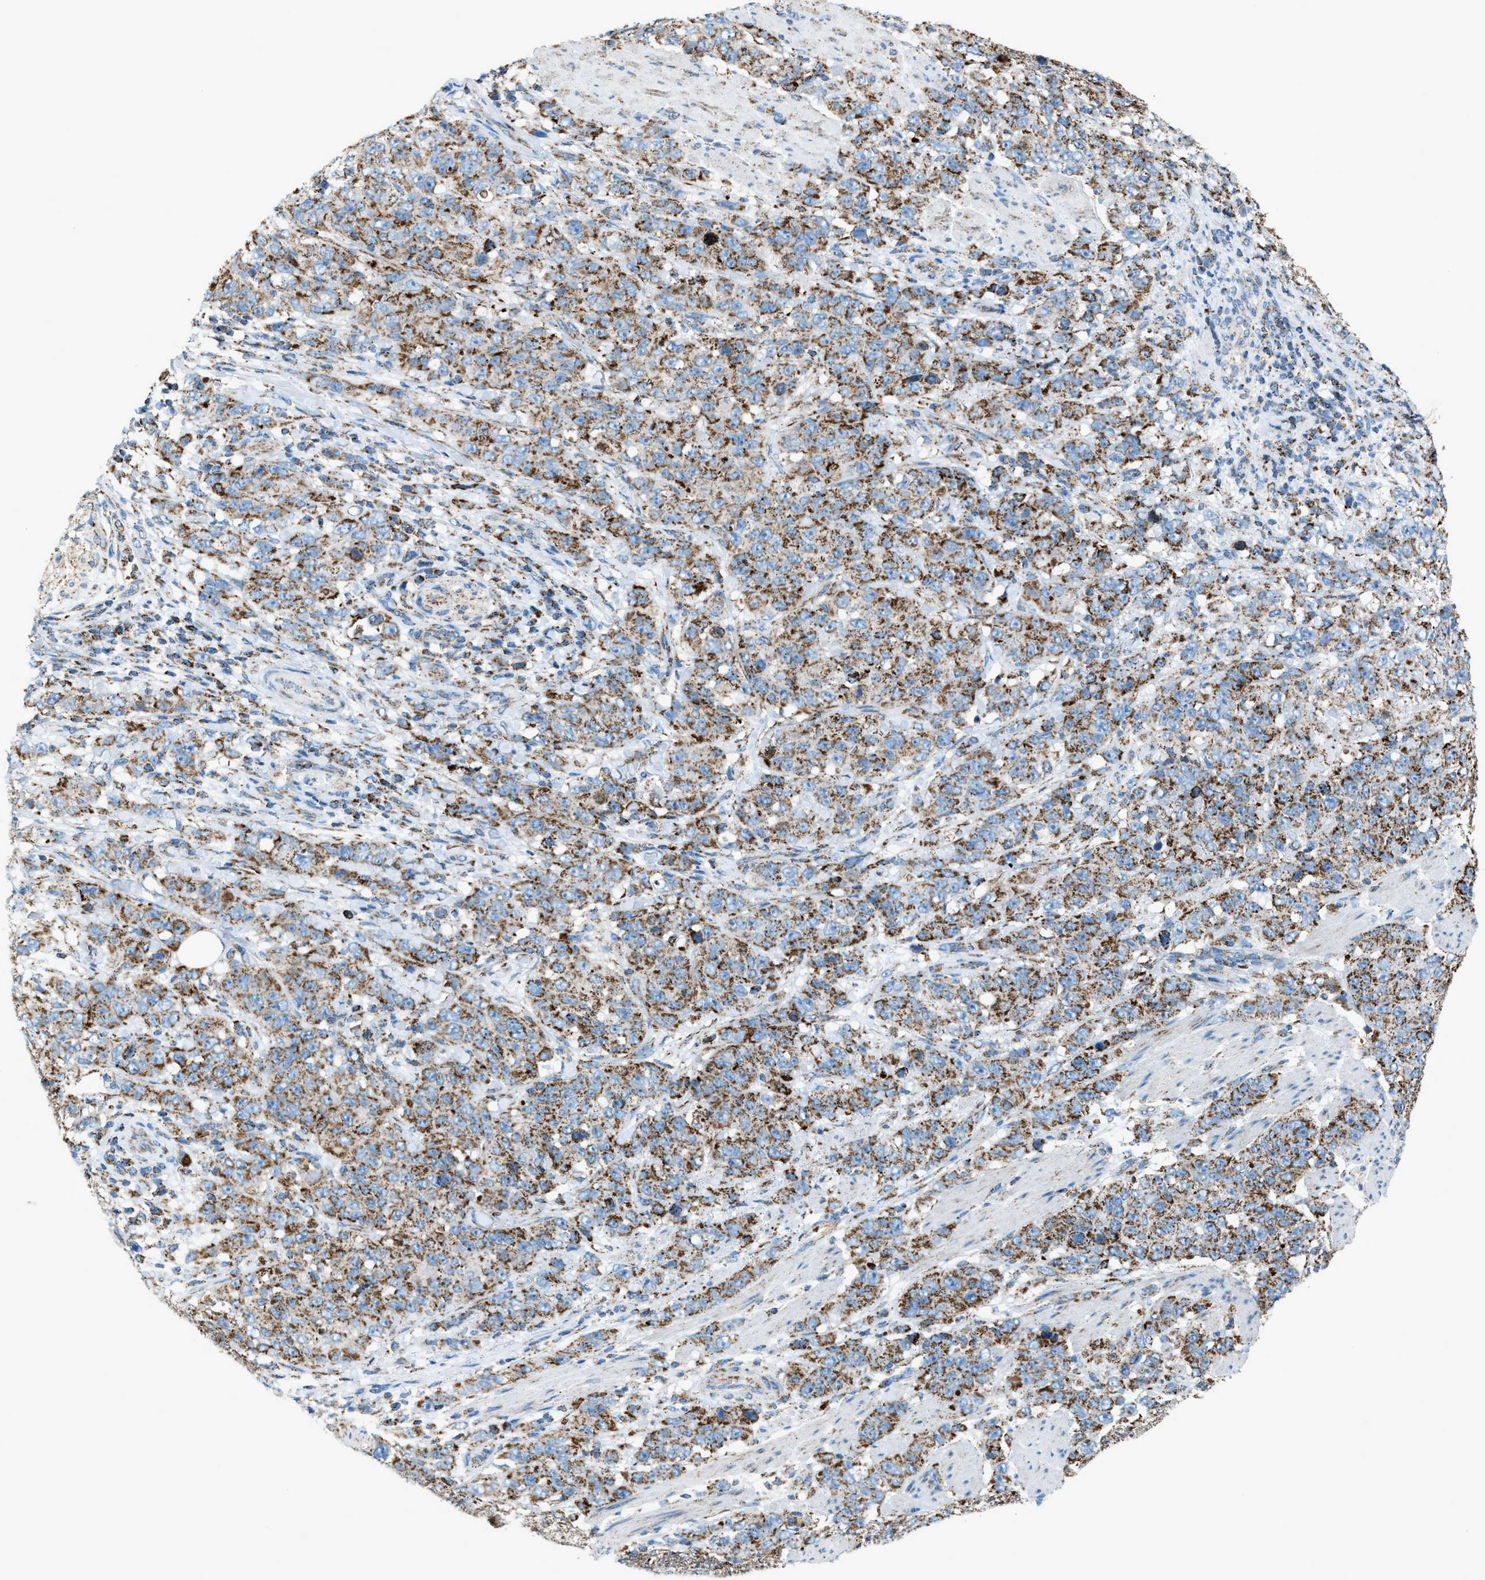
{"staining": {"intensity": "moderate", "quantity": ">75%", "location": "cytoplasmic/membranous"}, "tissue": "stomach cancer", "cell_type": "Tumor cells", "image_type": "cancer", "snomed": [{"axis": "morphology", "description": "Adenocarcinoma, NOS"}, {"axis": "topography", "description": "Stomach"}], "caption": "Protein staining reveals moderate cytoplasmic/membranous expression in approximately >75% of tumor cells in stomach cancer (adenocarcinoma). (brown staining indicates protein expression, while blue staining denotes nuclei).", "gene": "MDH2", "patient": {"sex": "male", "age": 48}}